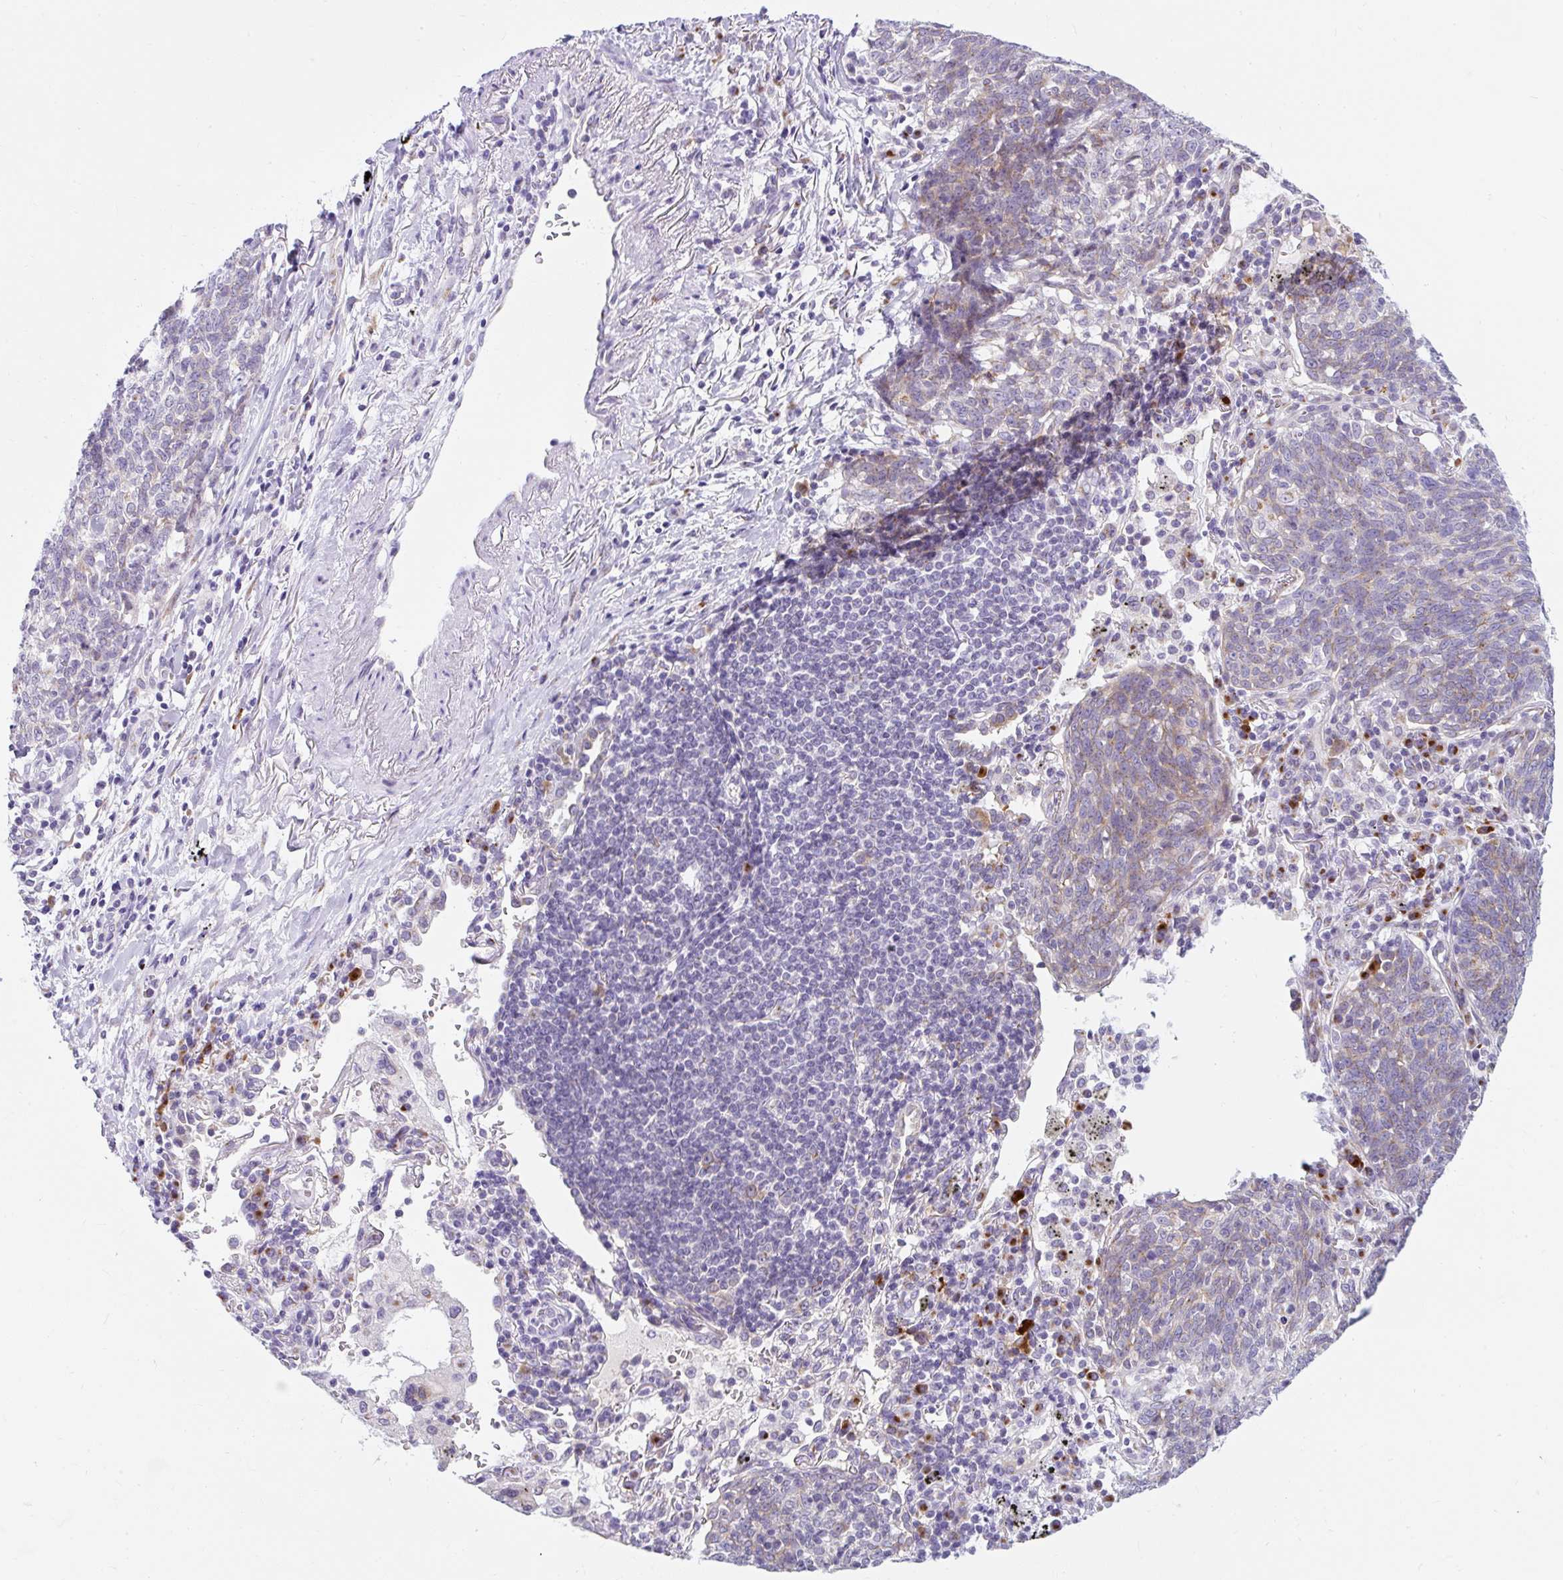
{"staining": {"intensity": "weak", "quantity": "25%-75%", "location": "cytoplasmic/membranous"}, "tissue": "lung cancer", "cell_type": "Tumor cells", "image_type": "cancer", "snomed": [{"axis": "morphology", "description": "Squamous cell carcinoma, NOS"}, {"axis": "topography", "description": "Lung"}], "caption": "Immunohistochemical staining of lung cancer reveals weak cytoplasmic/membranous protein staining in about 25%-75% of tumor cells. (DAB = brown stain, brightfield microscopy at high magnification).", "gene": "GOLGA8A", "patient": {"sex": "female", "age": 72}}